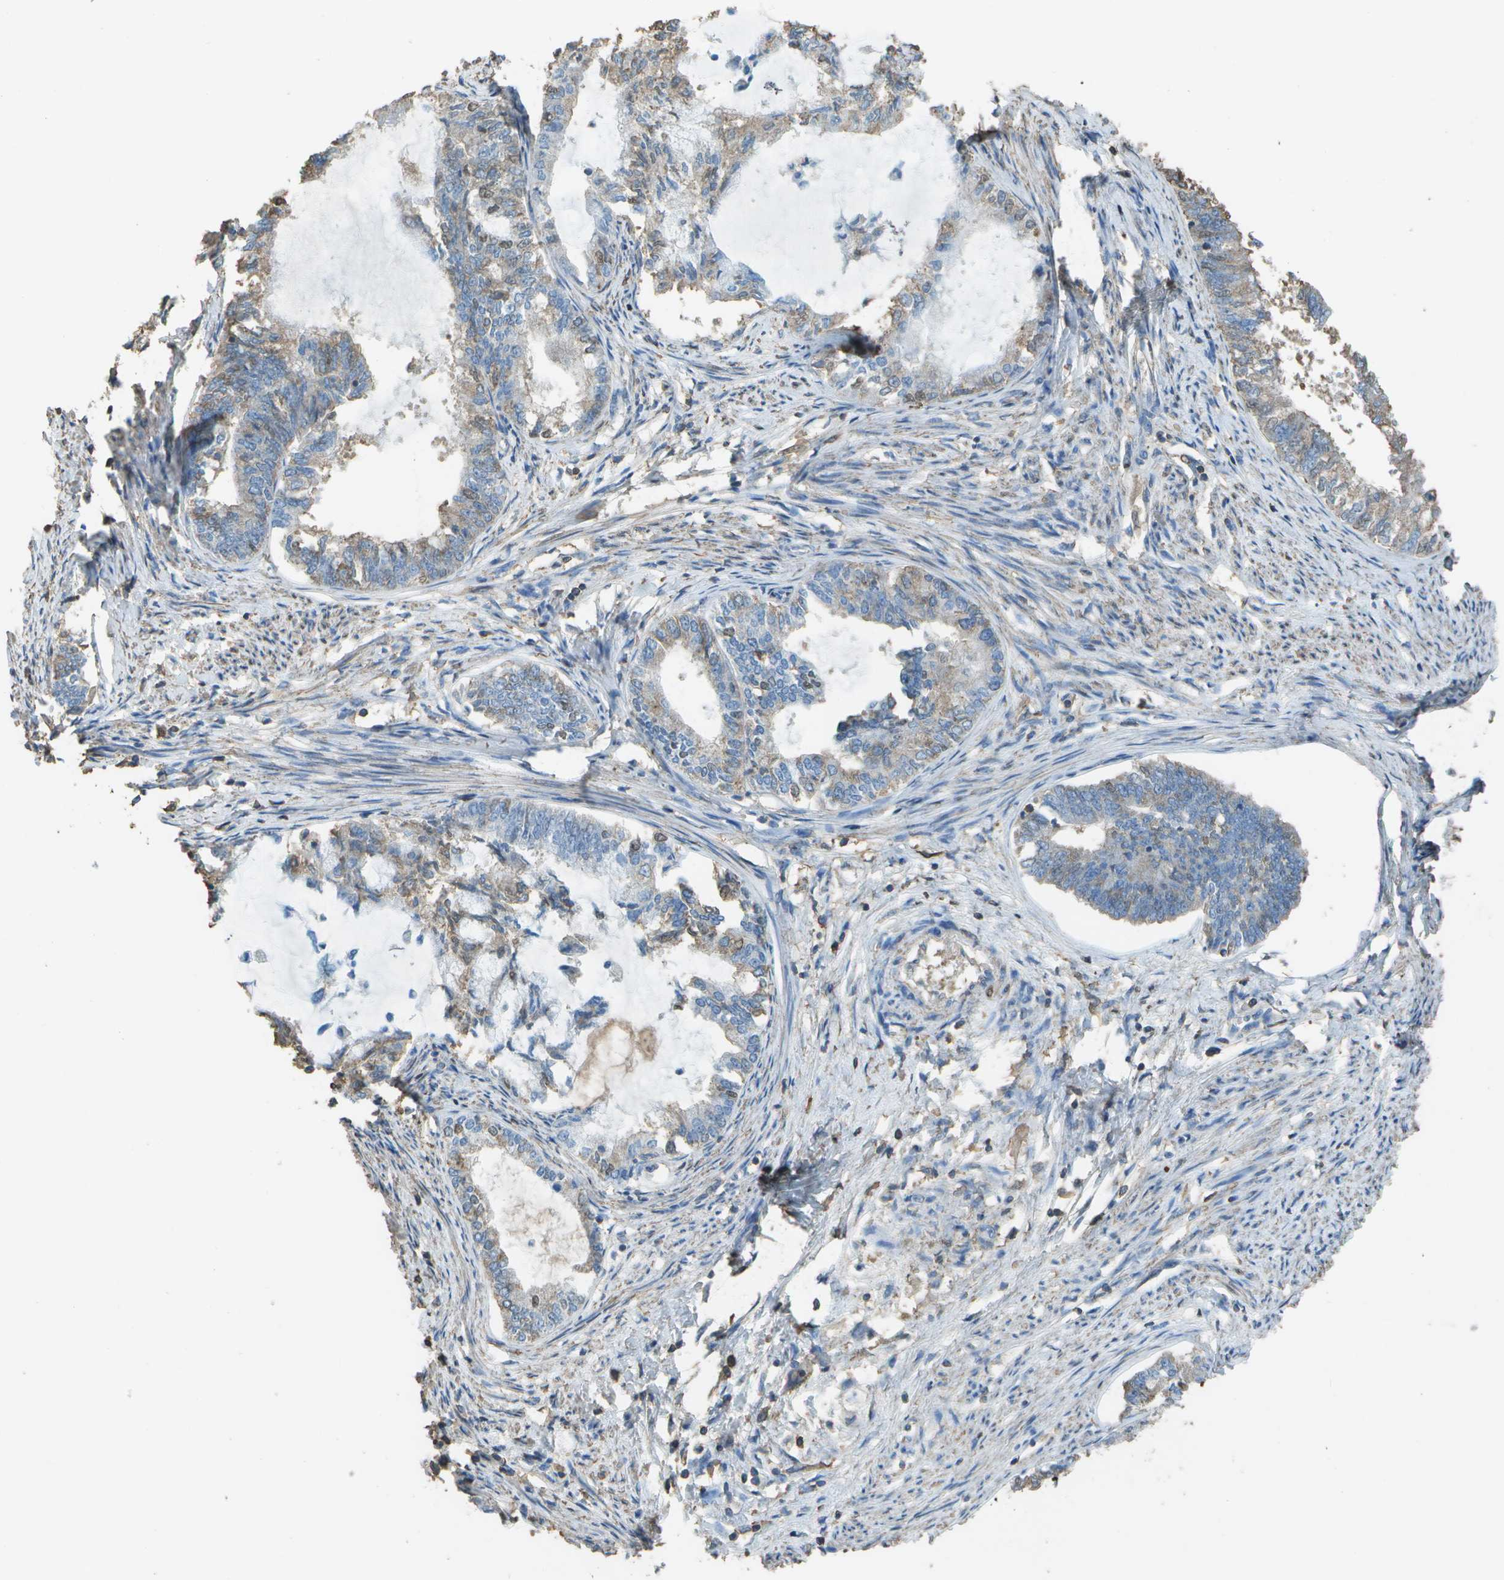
{"staining": {"intensity": "weak", "quantity": "25%-75%", "location": "cytoplasmic/membranous"}, "tissue": "endometrial cancer", "cell_type": "Tumor cells", "image_type": "cancer", "snomed": [{"axis": "morphology", "description": "Adenocarcinoma, NOS"}, {"axis": "topography", "description": "Endometrium"}], "caption": "Brown immunohistochemical staining in human endometrial cancer displays weak cytoplasmic/membranous positivity in about 25%-75% of tumor cells. (DAB (3,3'-diaminobenzidine) IHC with brightfield microscopy, high magnification).", "gene": "CYP4F11", "patient": {"sex": "female", "age": 86}}